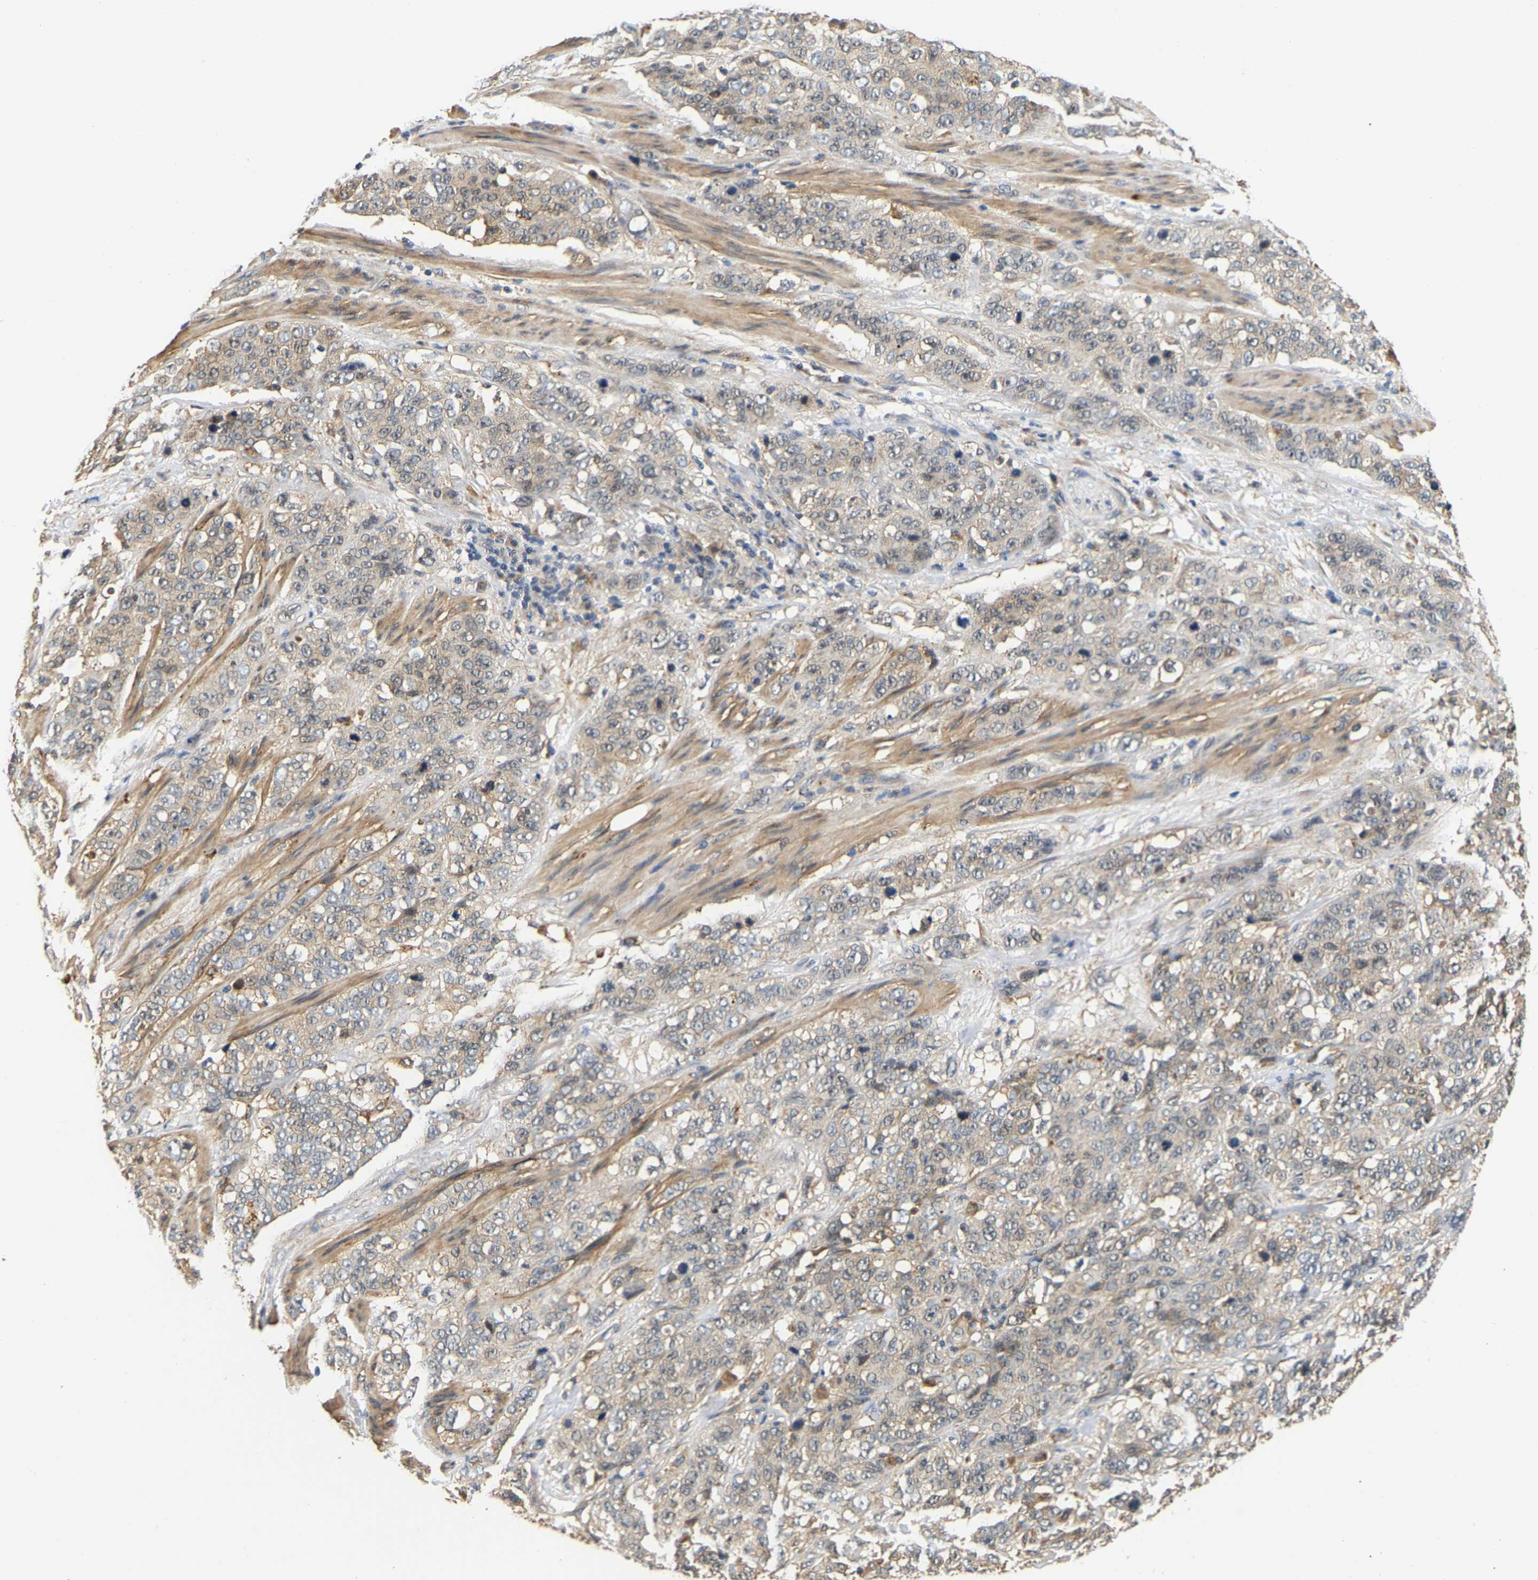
{"staining": {"intensity": "weak", "quantity": "25%-75%", "location": "cytoplasmic/membranous"}, "tissue": "stomach cancer", "cell_type": "Tumor cells", "image_type": "cancer", "snomed": [{"axis": "morphology", "description": "Adenocarcinoma, NOS"}, {"axis": "topography", "description": "Stomach"}], "caption": "Protein staining of adenocarcinoma (stomach) tissue reveals weak cytoplasmic/membranous staining in about 25%-75% of tumor cells.", "gene": "LARP6", "patient": {"sex": "male", "age": 48}}